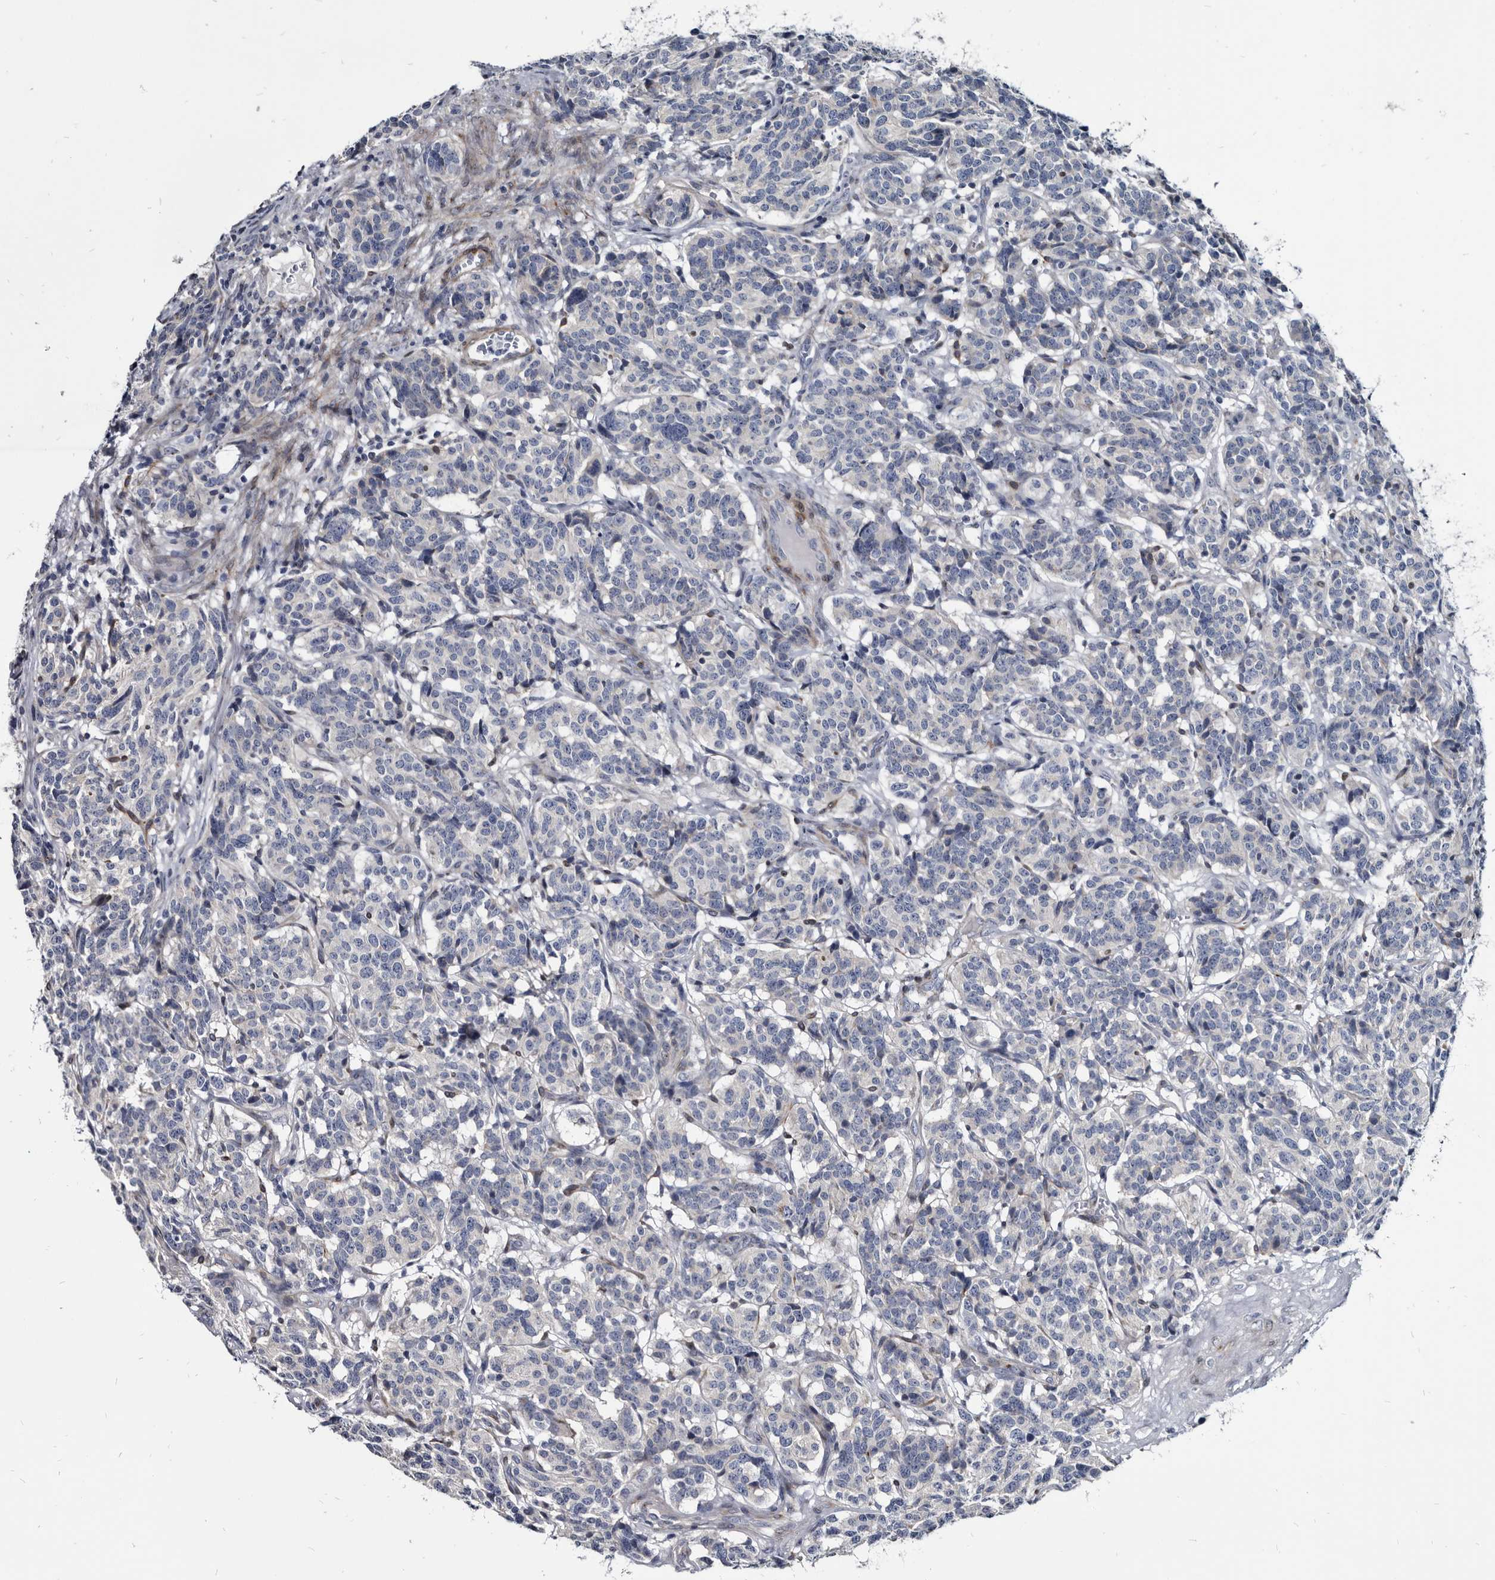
{"staining": {"intensity": "negative", "quantity": "none", "location": "none"}, "tissue": "carcinoid", "cell_type": "Tumor cells", "image_type": "cancer", "snomed": [{"axis": "morphology", "description": "Carcinoid, malignant, NOS"}, {"axis": "topography", "description": "Lung"}], "caption": "This is an IHC image of human carcinoid. There is no staining in tumor cells.", "gene": "PRSS8", "patient": {"sex": "female", "age": 46}}